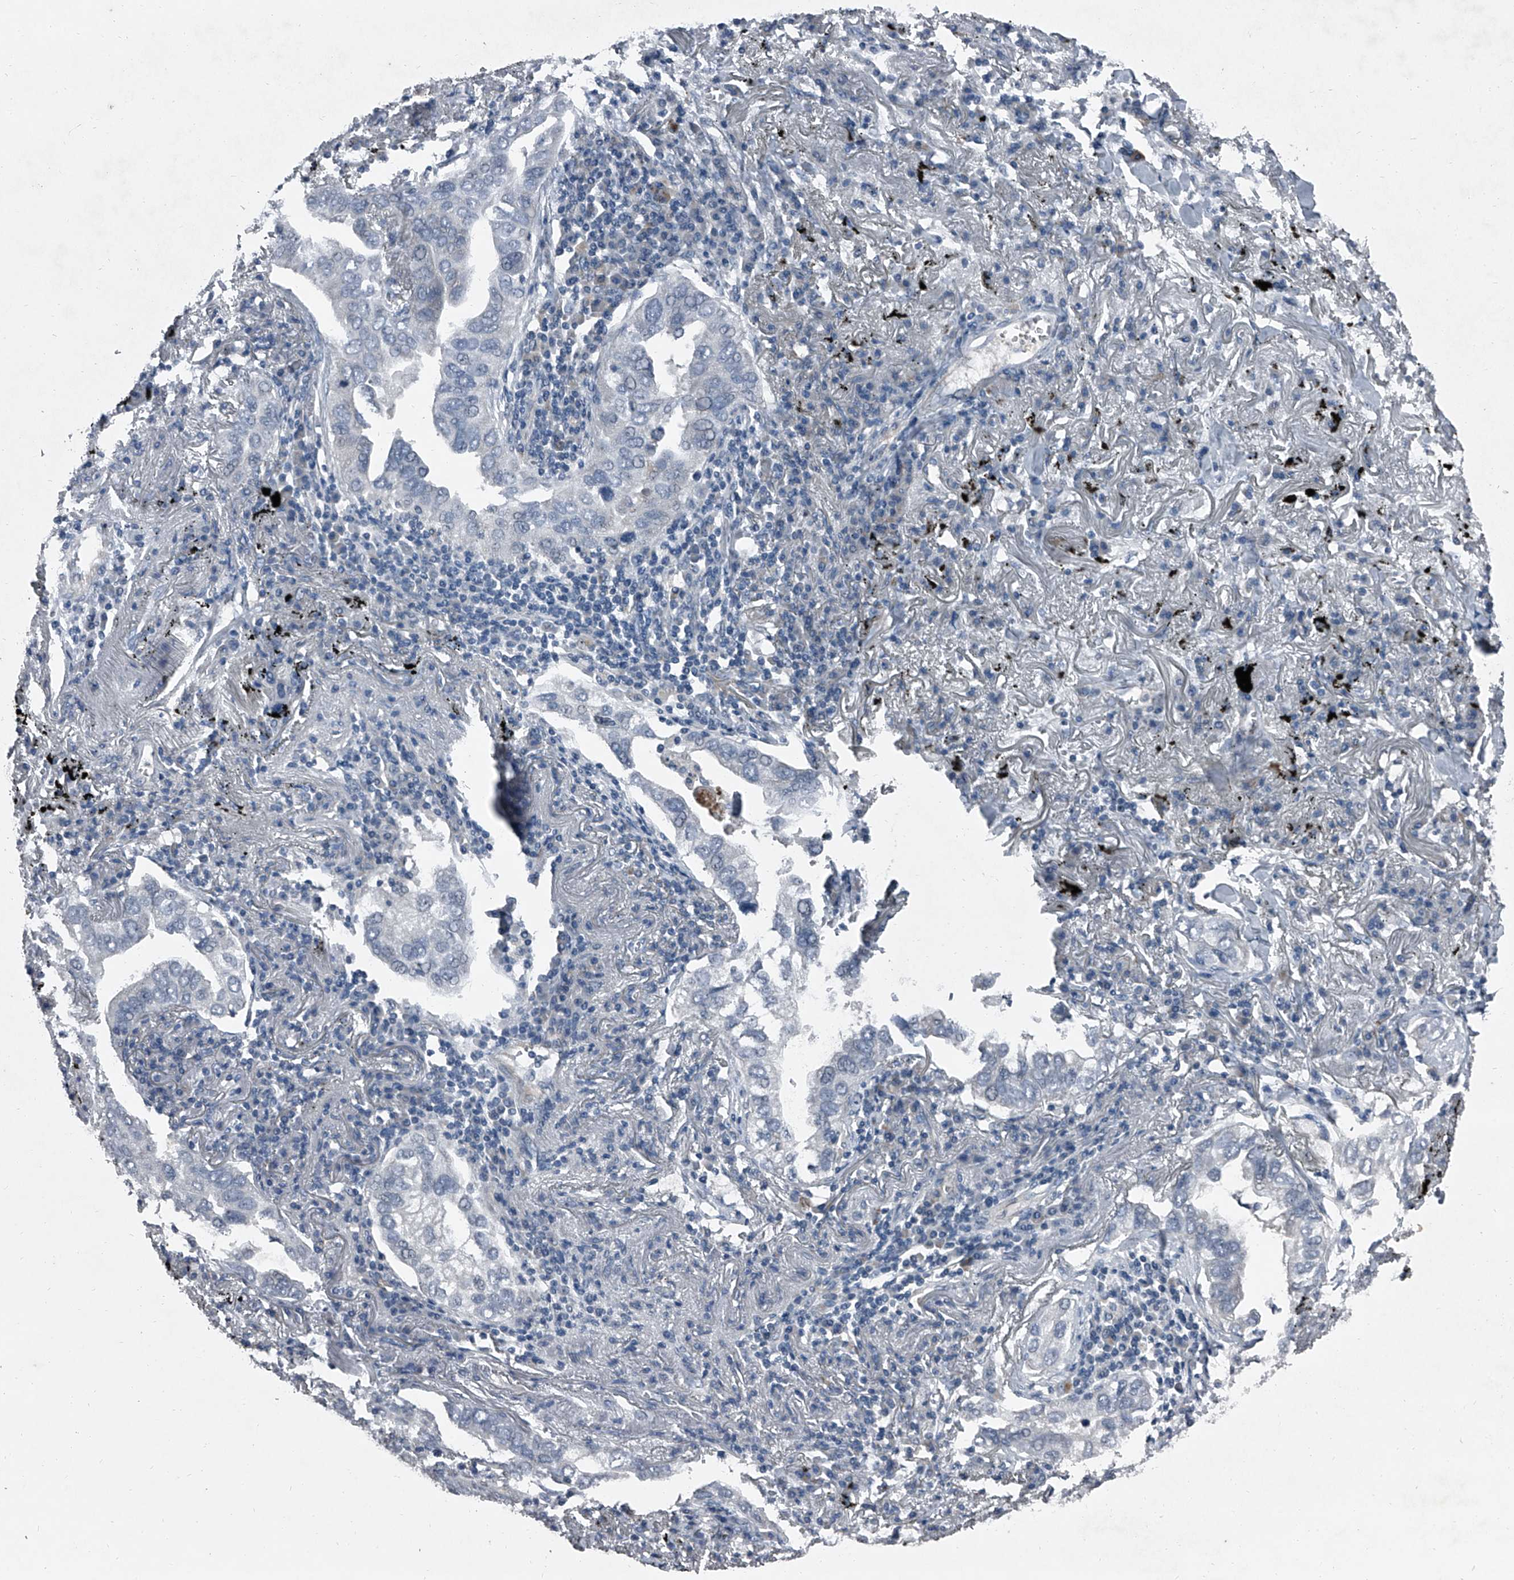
{"staining": {"intensity": "negative", "quantity": "none", "location": "none"}, "tissue": "lung cancer", "cell_type": "Tumor cells", "image_type": "cancer", "snomed": [{"axis": "morphology", "description": "Adenocarcinoma, NOS"}, {"axis": "topography", "description": "Lung"}], "caption": "A photomicrograph of human lung cancer is negative for staining in tumor cells. The staining was performed using DAB to visualize the protein expression in brown, while the nuclei were stained in blue with hematoxylin (Magnification: 20x).", "gene": "HEPHL1", "patient": {"sex": "male", "age": 65}}